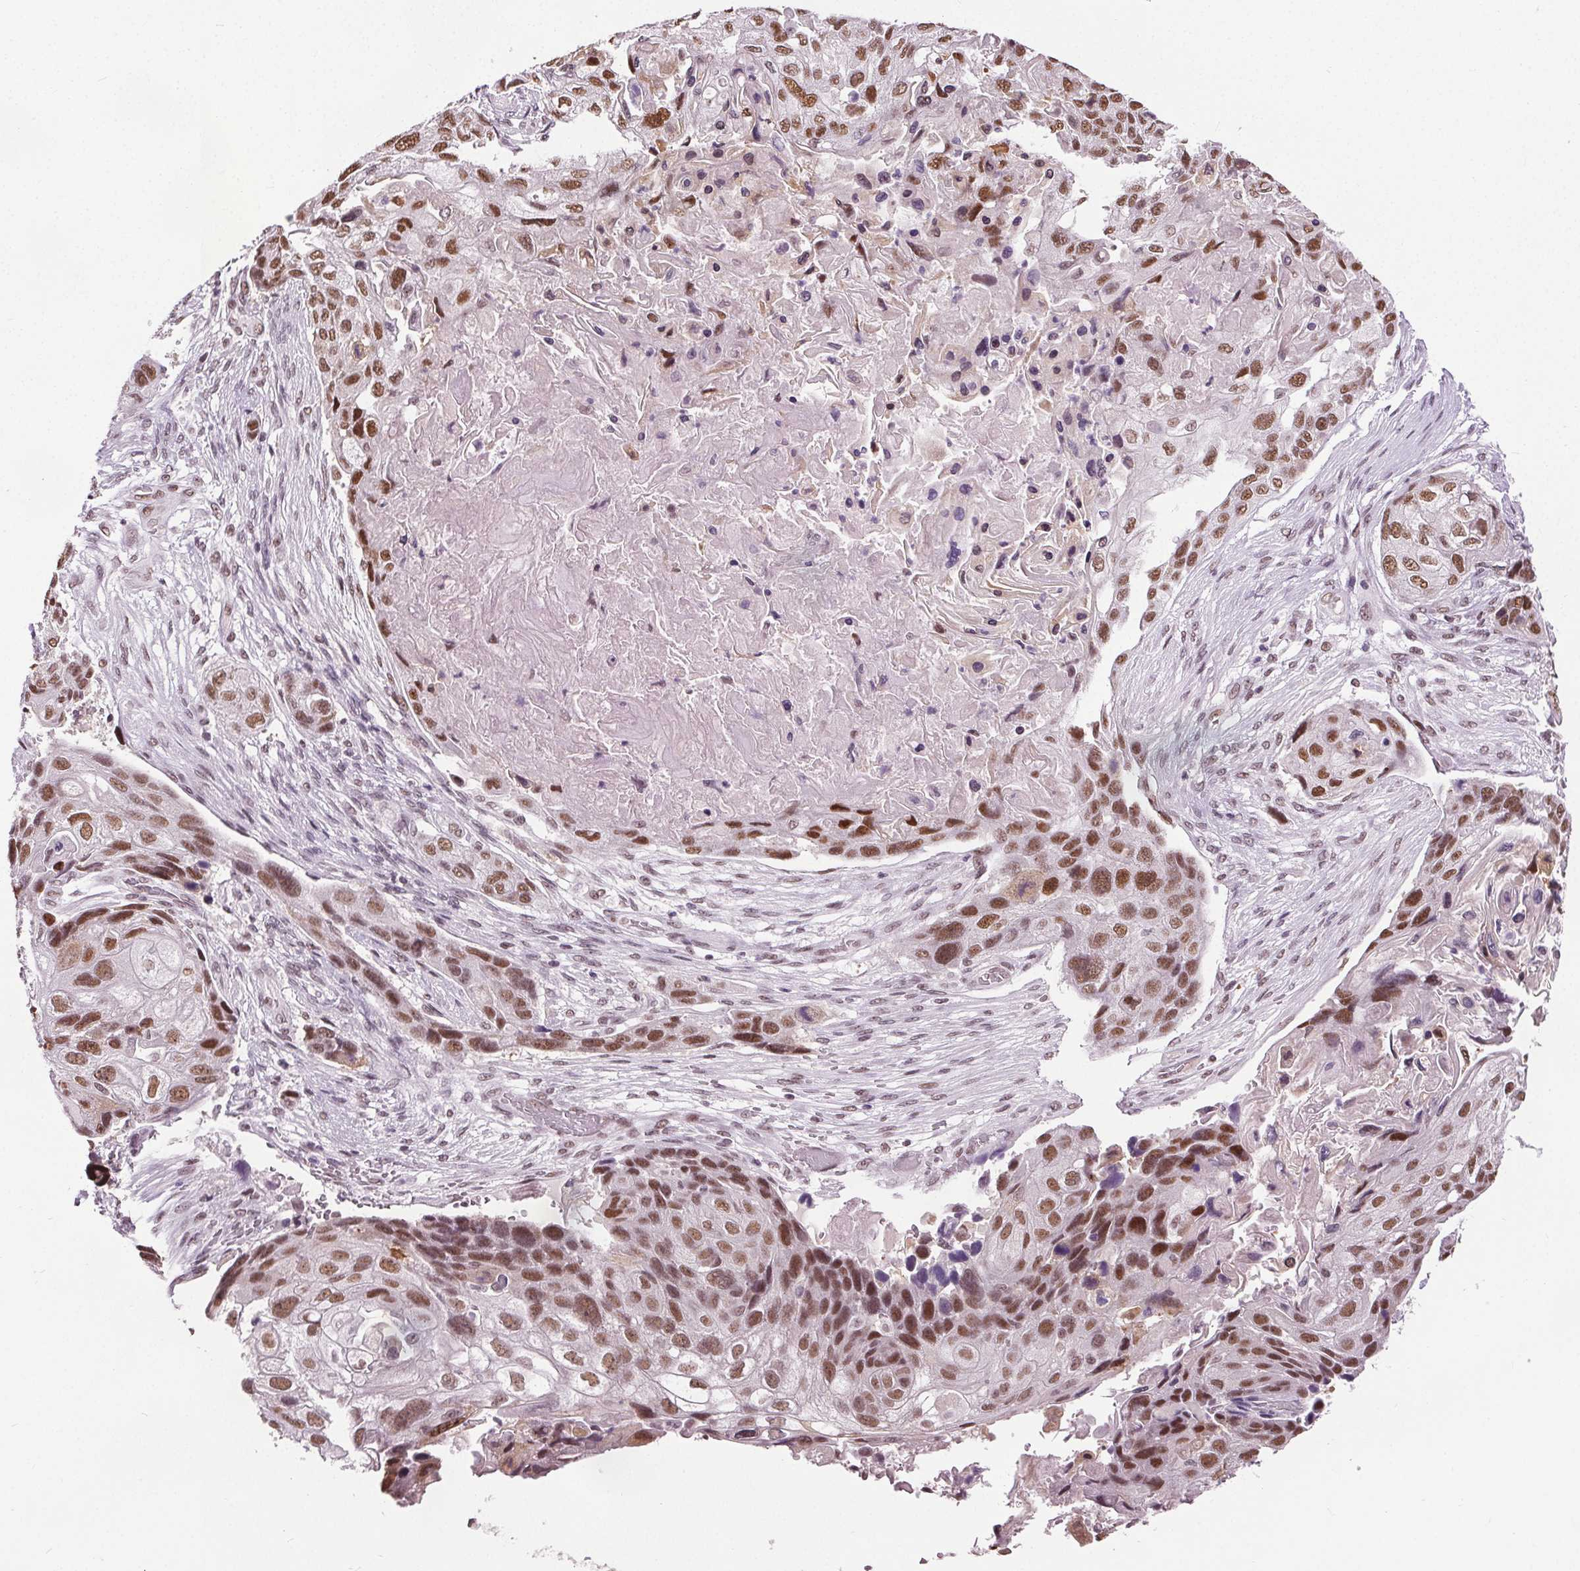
{"staining": {"intensity": "moderate", "quantity": ">75%", "location": "nuclear"}, "tissue": "lung cancer", "cell_type": "Tumor cells", "image_type": "cancer", "snomed": [{"axis": "morphology", "description": "Squamous cell carcinoma, NOS"}, {"axis": "topography", "description": "Lung"}], "caption": "DAB (3,3'-diaminobenzidine) immunohistochemical staining of lung squamous cell carcinoma displays moderate nuclear protein staining in approximately >75% of tumor cells.", "gene": "IWS1", "patient": {"sex": "male", "age": 69}}